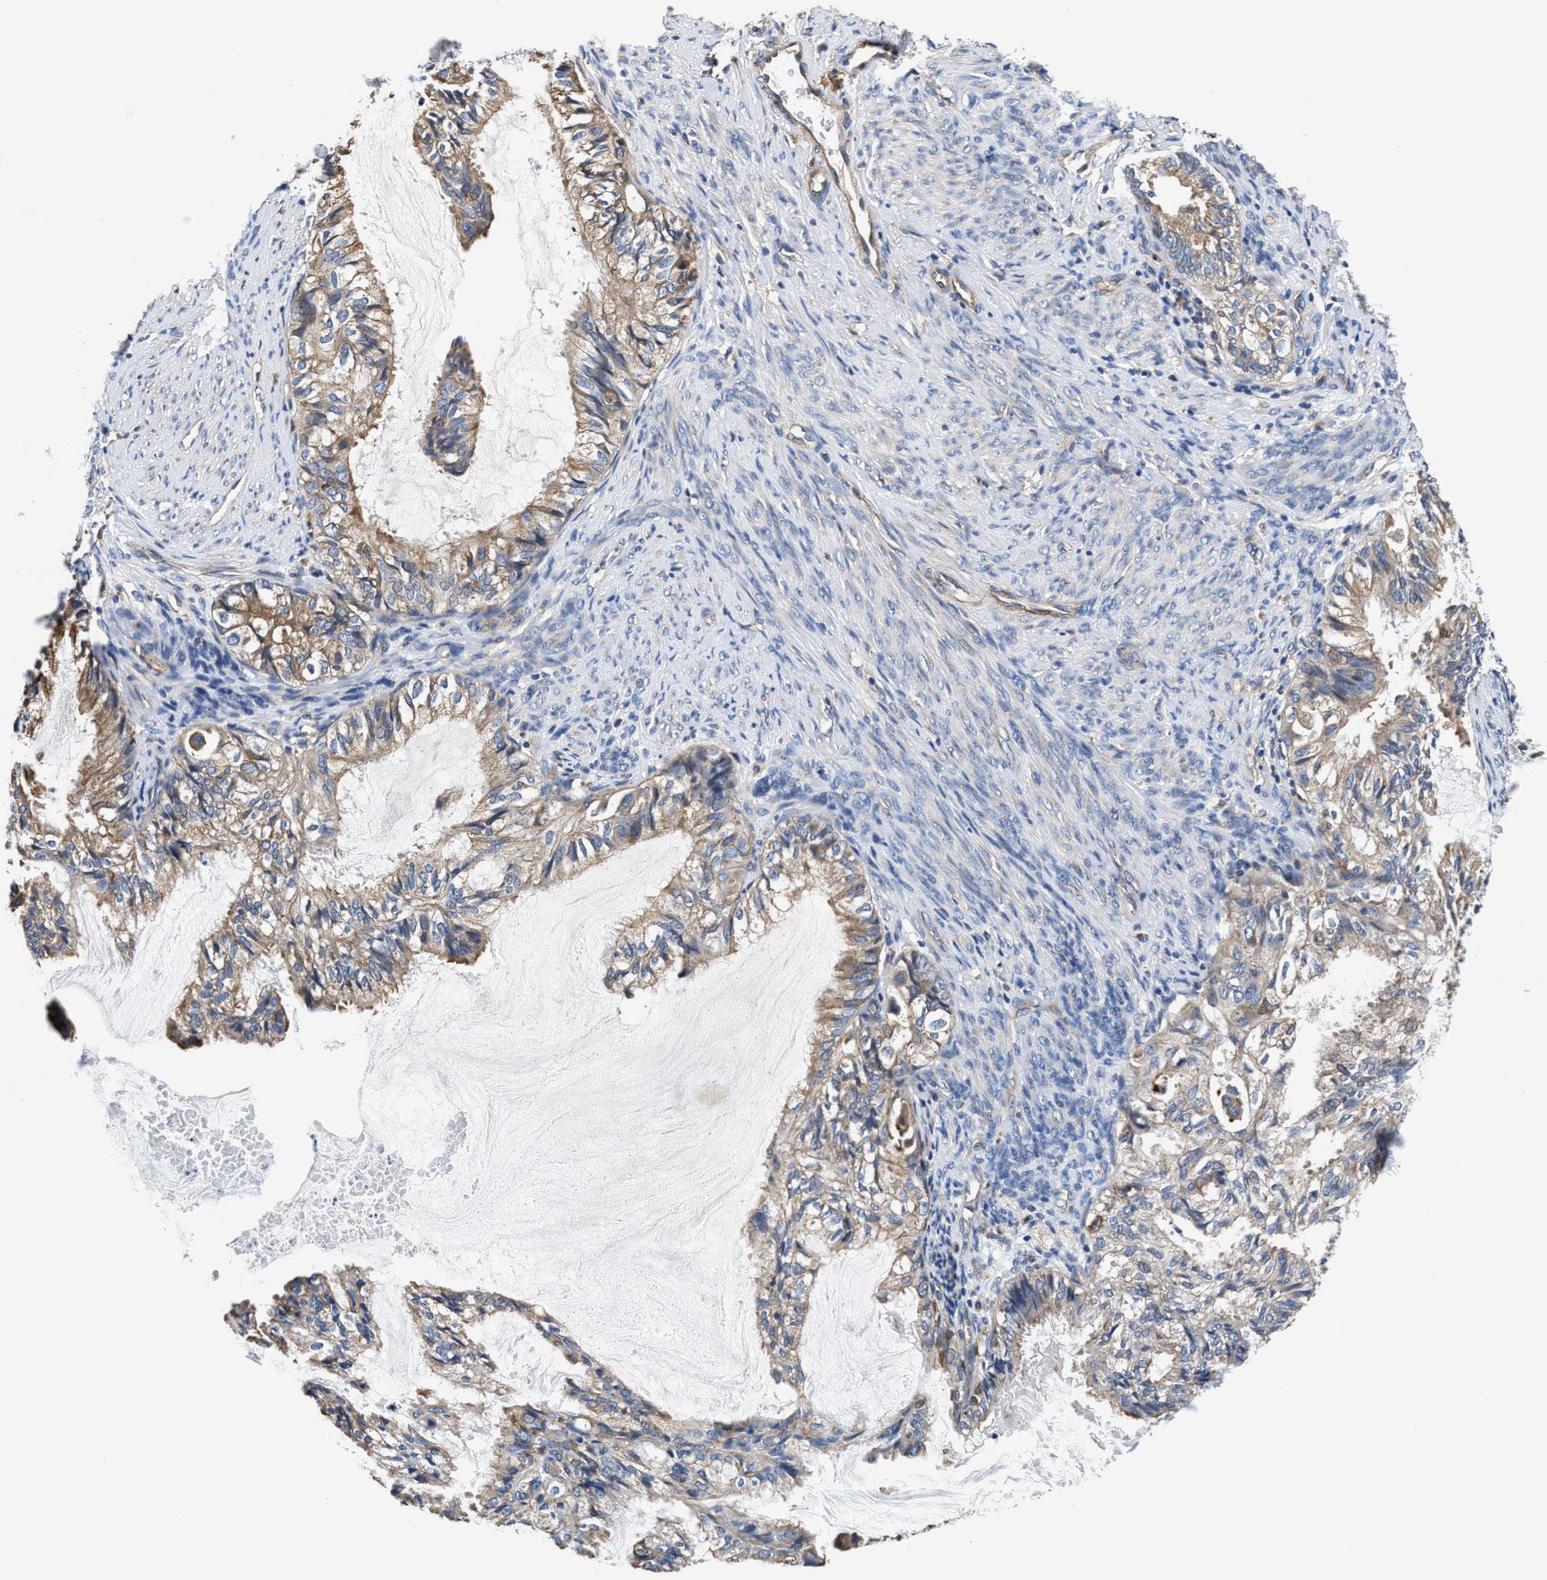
{"staining": {"intensity": "weak", "quantity": ">75%", "location": "cytoplasmic/membranous"}, "tissue": "cervical cancer", "cell_type": "Tumor cells", "image_type": "cancer", "snomed": [{"axis": "morphology", "description": "Normal tissue, NOS"}, {"axis": "morphology", "description": "Adenocarcinoma, NOS"}, {"axis": "topography", "description": "Cervix"}, {"axis": "topography", "description": "Endometrium"}], "caption": "Immunohistochemistry (IHC) micrograph of human cervical cancer (adenocarcinoma) stained for a protein (brown), which shows low levels of weak cytoplasmic/membranous positivity in approximately >75% of tumor cells.", "gene": "PPP1R9B", "patient": {"sex": "female", "age": 86}}